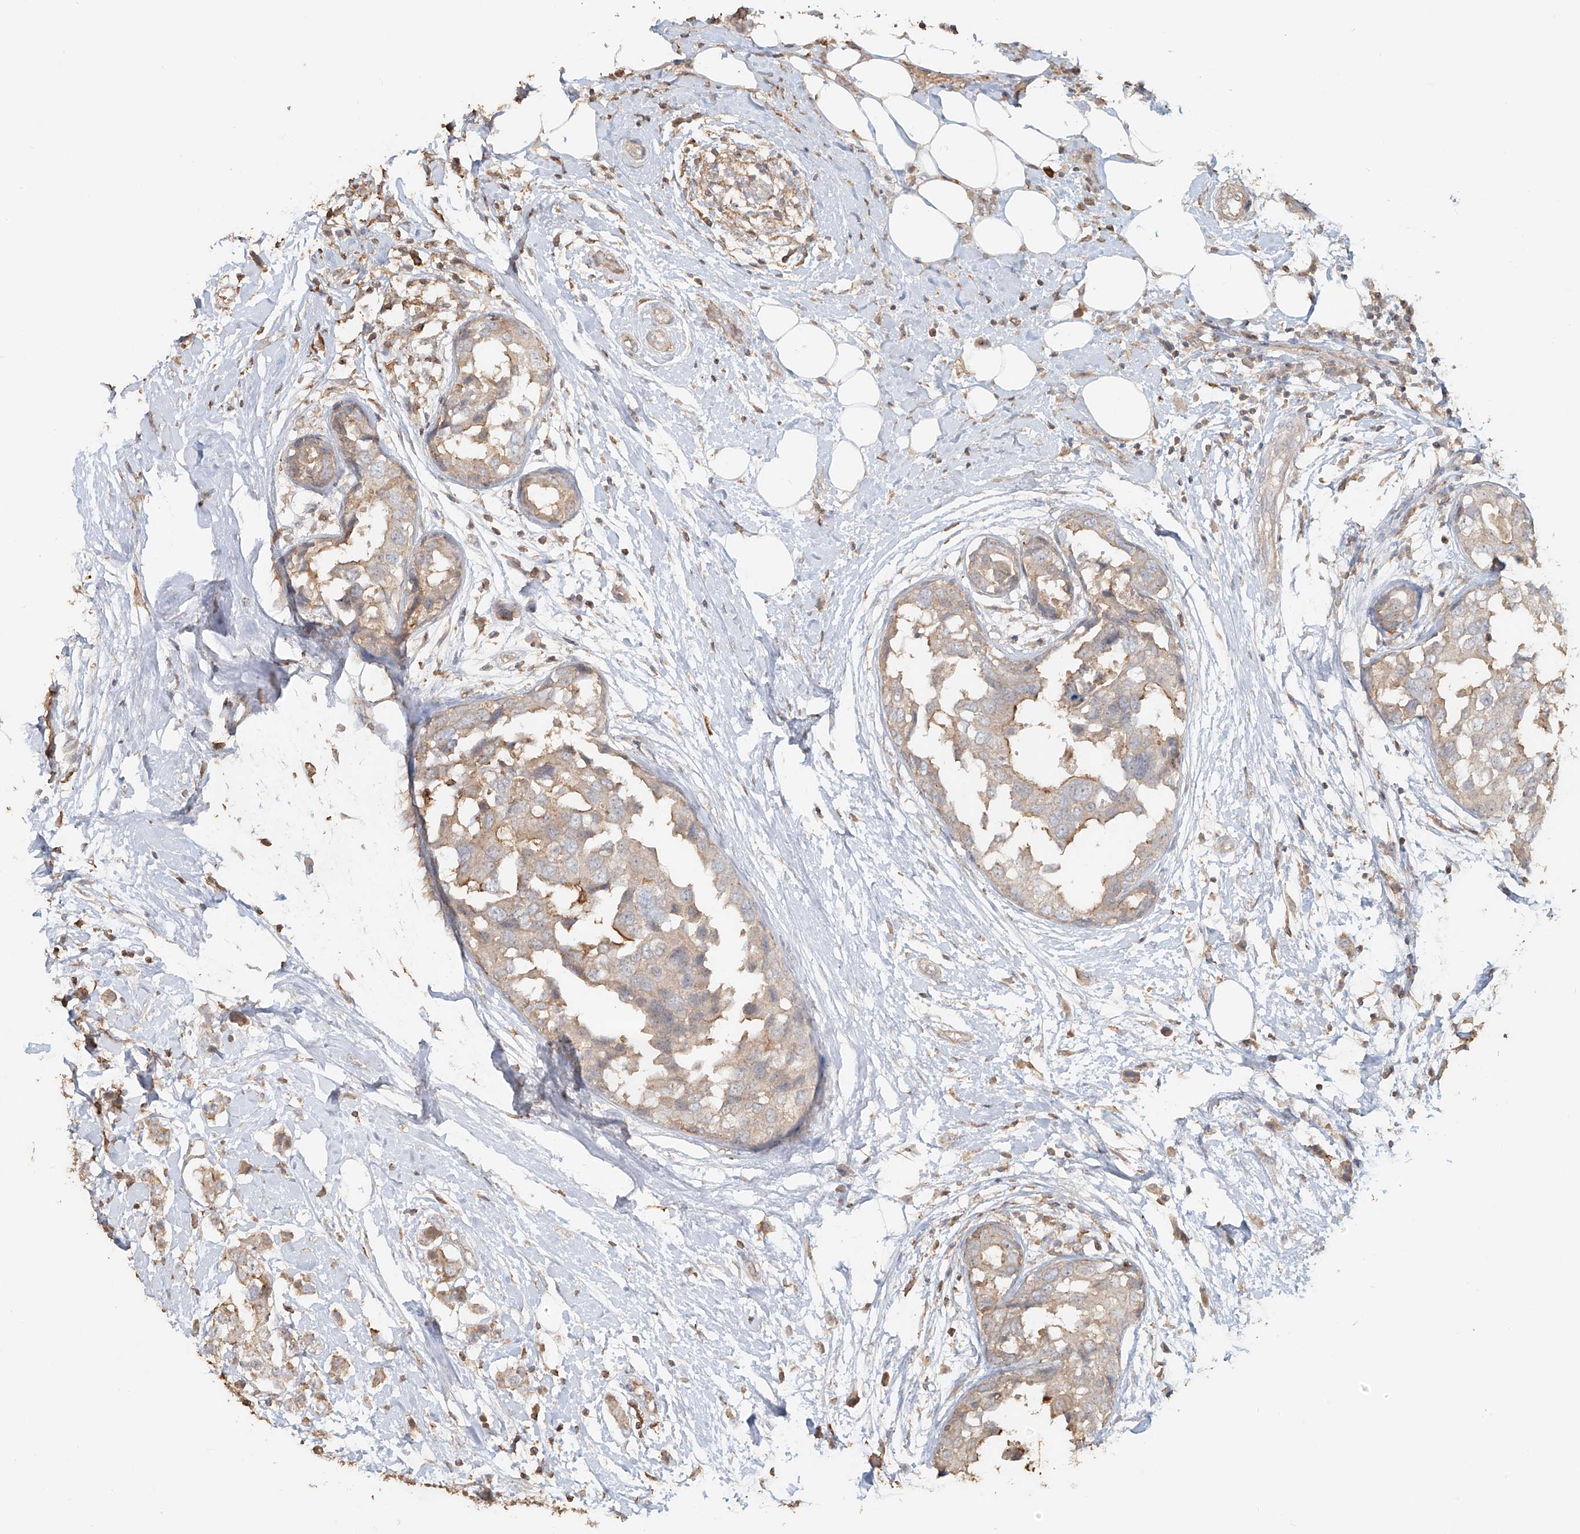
{"staining": {"intensity": "moderate", "quantity": "25%-75%", "location": "cytoplasmic/membranous"}, "tissue": "breast cancer", "cell_type": "Tumor cells", "image_type": "cancer", "snomed": [{"axis": "morphology", "description": "Normal tissue, NOS"}, {"axis": "morphology", "description": "Duct carcinoma"}, {"axis": "topography", "description": "Breast"}], "caption": "Brown immunohistochemical staining in breast cancer displays moderate cytoplasmic/membranous staining in about 25%-75% of tumor cells.", "gene": "NPHS1", "patient": {"sex": "female", "age": 50}}